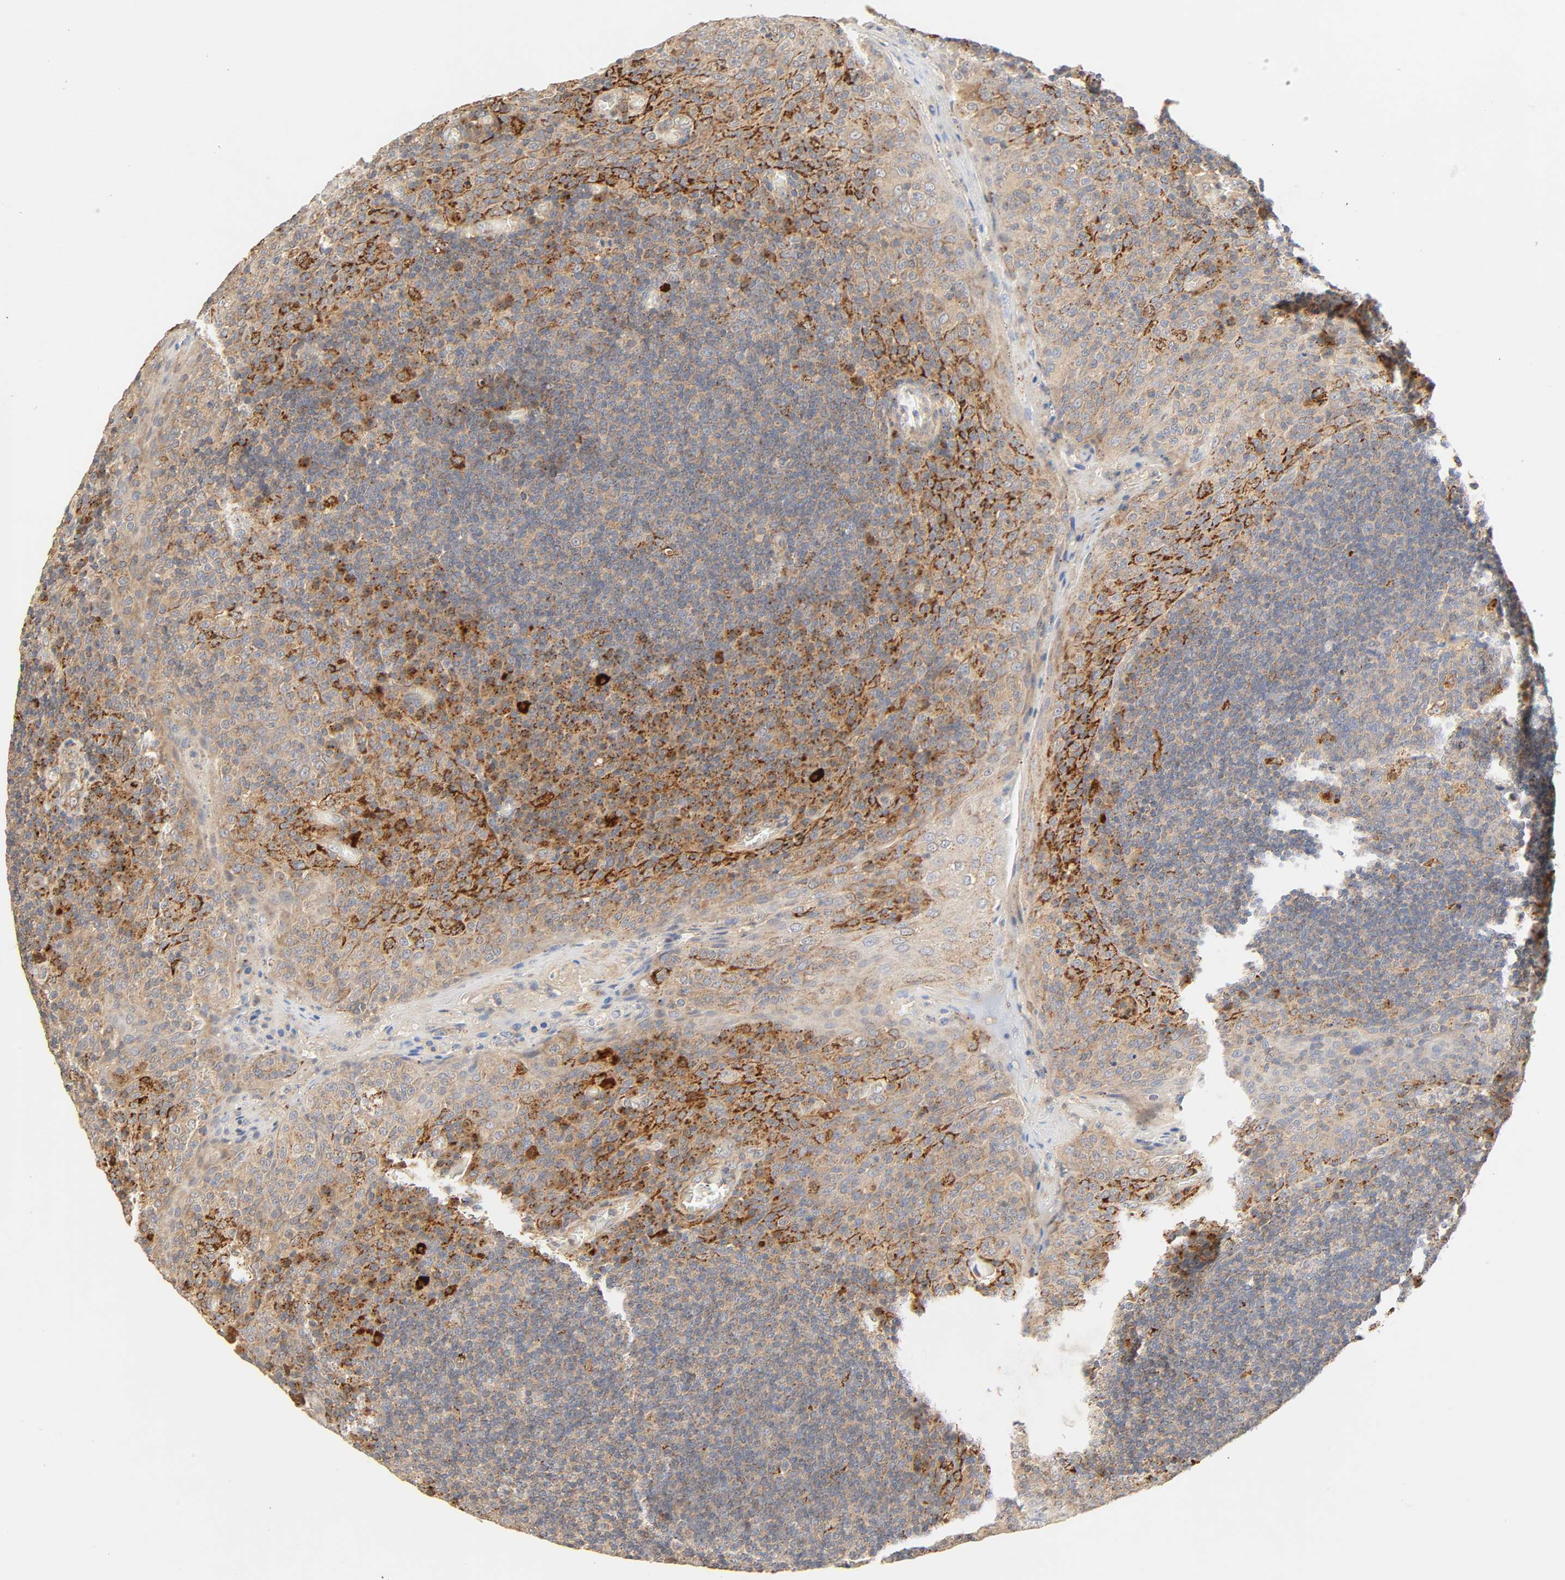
{"staining": {"intensity": "moderate", "quantity": ">75%", "location": "cytoplasmic/membranous"}, "tissue": "tonsil", "cell_type": "Germinal center cells", "image_type": "normal", "snomed": [{"axis": "morphology", "description": "Normal tissue, NOS"}, {"axis": "topography", "description": "Tonsil"}], "caption": "Immunohistochemistry of unremarkable tonsil demonstrates medium levels of moderate cytoplasmic/membranous positivity in approximately >75% of germinal center cells. (IHC, brightfield microscopy, high magnification).", "gene": "MAPK6", "patient": {"sex": "male", "age": 17}}